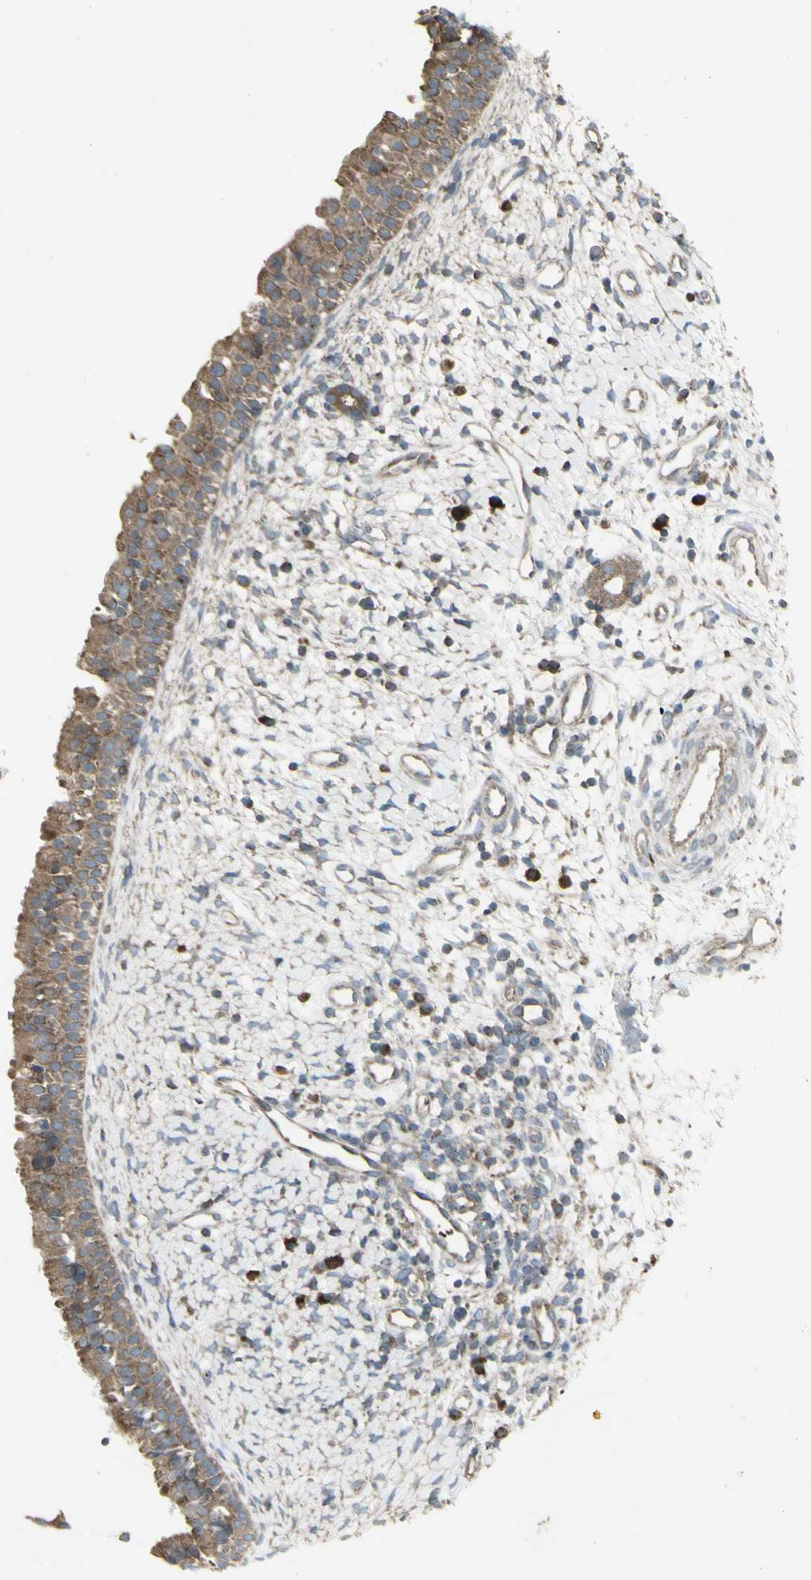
{"staining": {"intensity": "moderate", "quantity": ">75%", "location": "cytoplasmic/membranous"}, "tissue": "nasopharynx", "cell_type": "Respiratory epithelial cells", "image_type": "normal", "snomed": [{"axis": "morphology", "description": "Normal tissue, NOS"}, {"axis": "topography", "description": "Nasopharynx"}], "caption": "Protein expression analysis of unremarkable nasopharynx exhibits moderate cytoplasmic/membranous positivity in about >75% of respiratory epithelial cells.", "gene": "SHC1", "patient": {"sex": "male", "age": 22}}